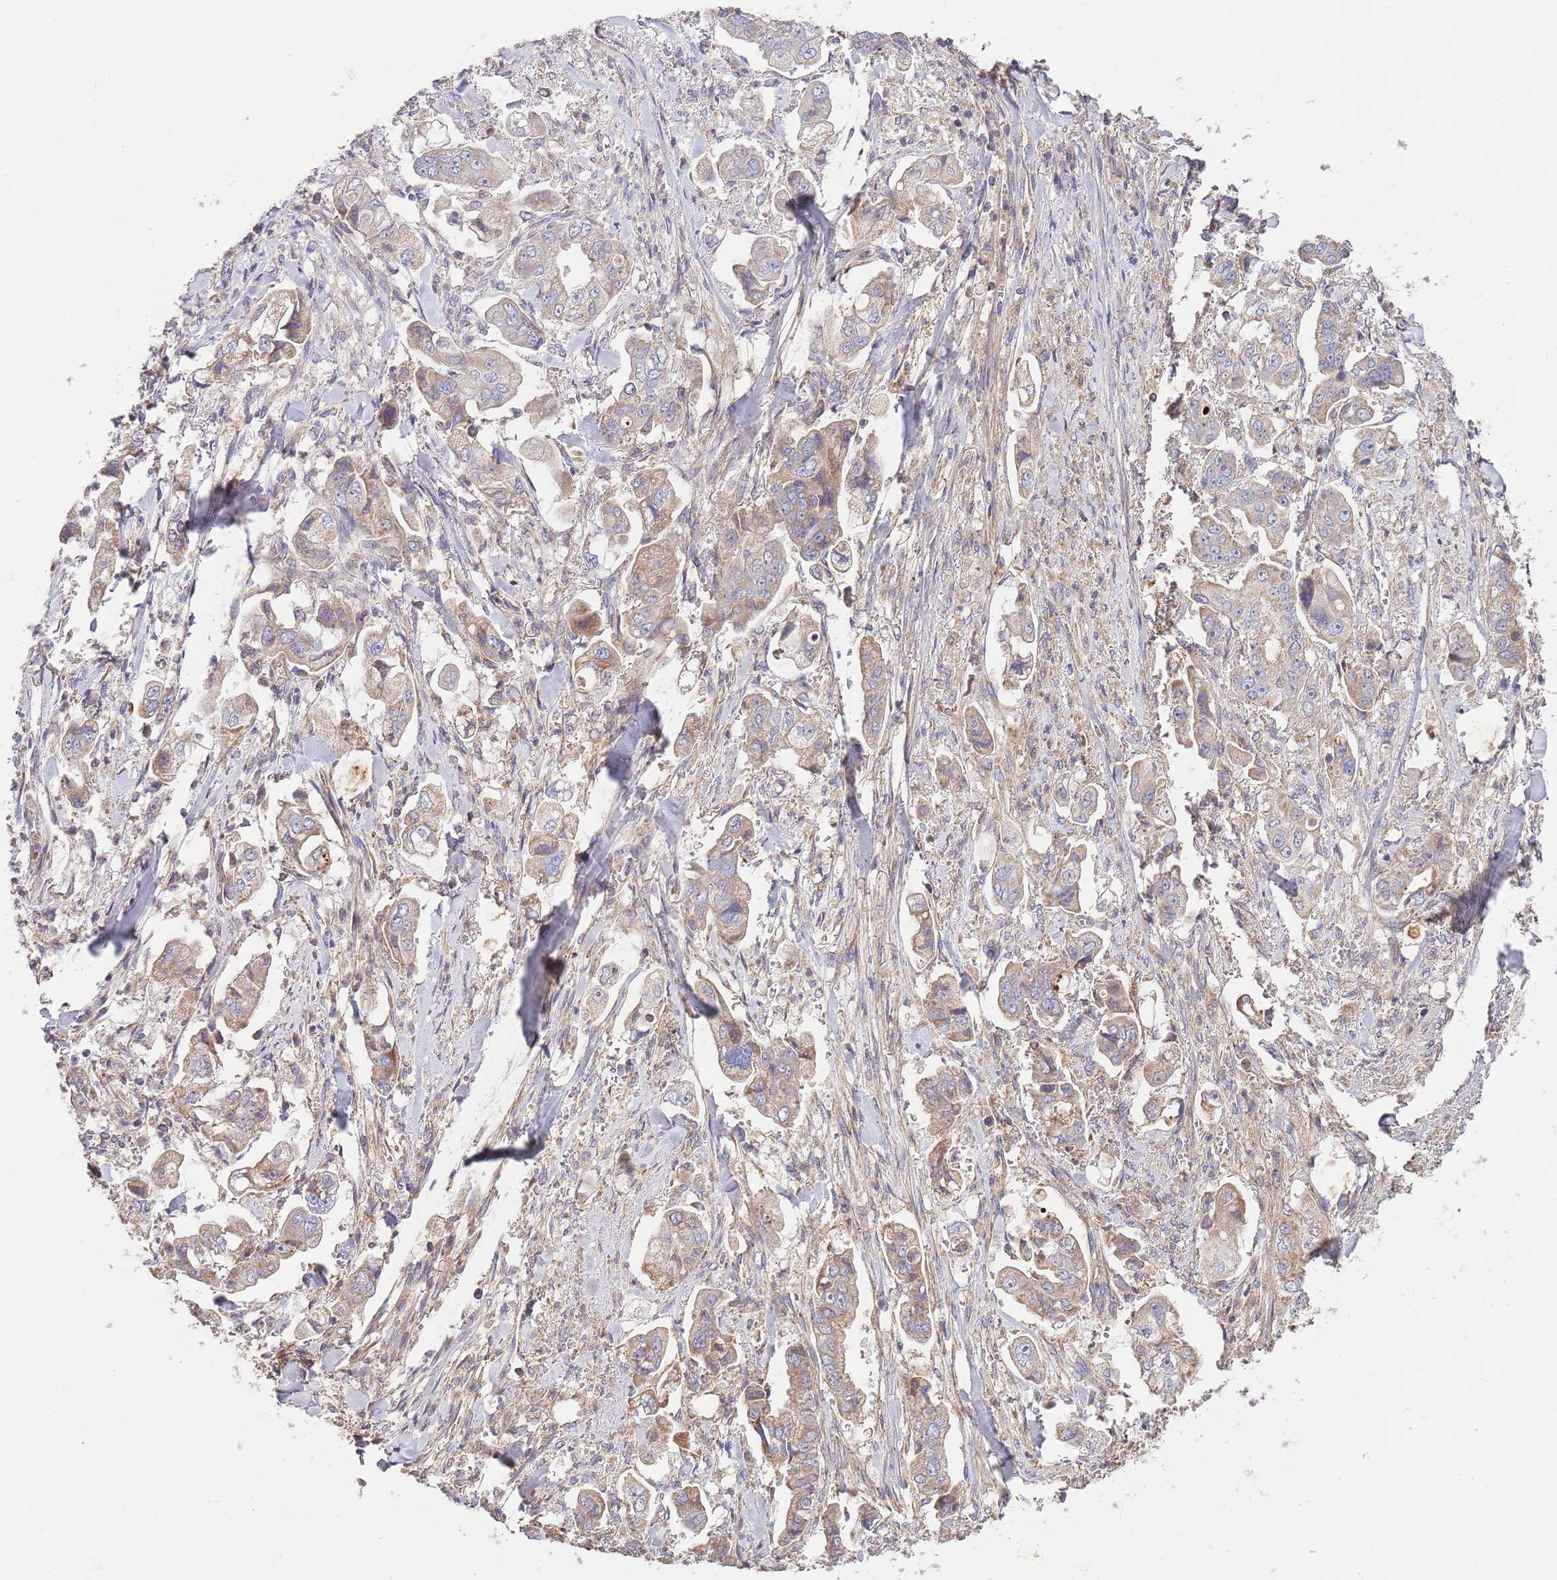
{"staining": {"intensity": "moderate", "quantity": ">75%", "location": "cytoplasmic/membranous"}, "tissue": "stomach cancer", "cell_type": "Tumor cells", "image_type": "cancer", "snomed": [{"axis": "morphology", "description": "Adenocarcinoma, NOS"}, {"axis": "topography", "description": "Stomach"}], "caption": "The image shows staining of stomach cancer (adenocarcinoma), revealing moderate cytoplasmic/membranous protein positivity (brown color) within tumor cells.", "gene": "DNAJA3", "patient": {"sex": "male", "age": 62}}